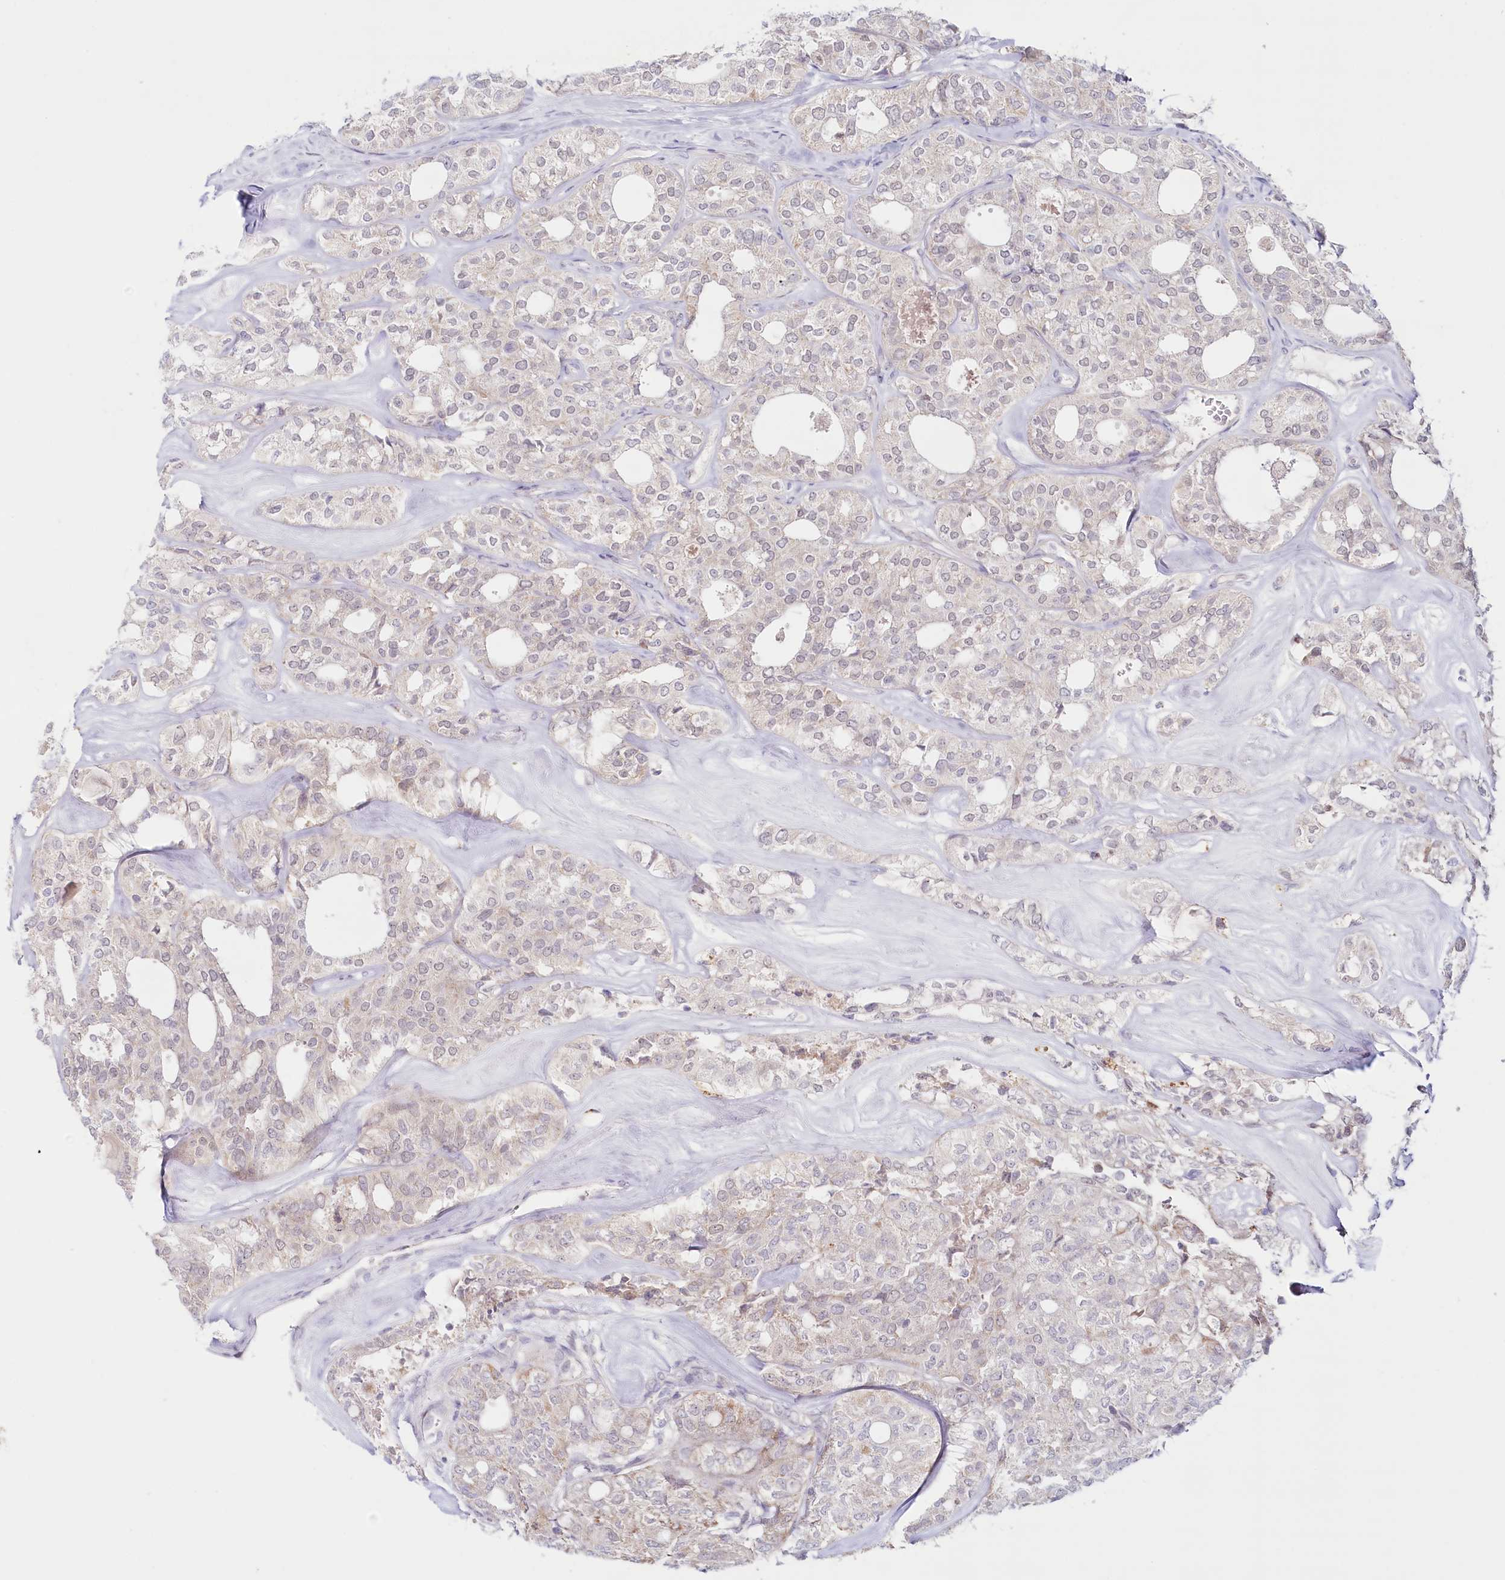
{"staining": {"intensity": "negative", "quantity": "none", "location": "none"}, "tissue": "thyroid cancer", "cell_type": "Tumor cells", "image_type": "cancer", "snomed": [{"axis": "morphology", "description": "Follicular adenoma carcinoma, NOS"}, {"axis": "topography", "description": "Thyroid gland"}], "caption": "Immunohistochemistry of human thyroid cancer displays no positivity in tumor cells.", "gene": "PSAPL1", "patient": {"sex": "male", "age": 75}}